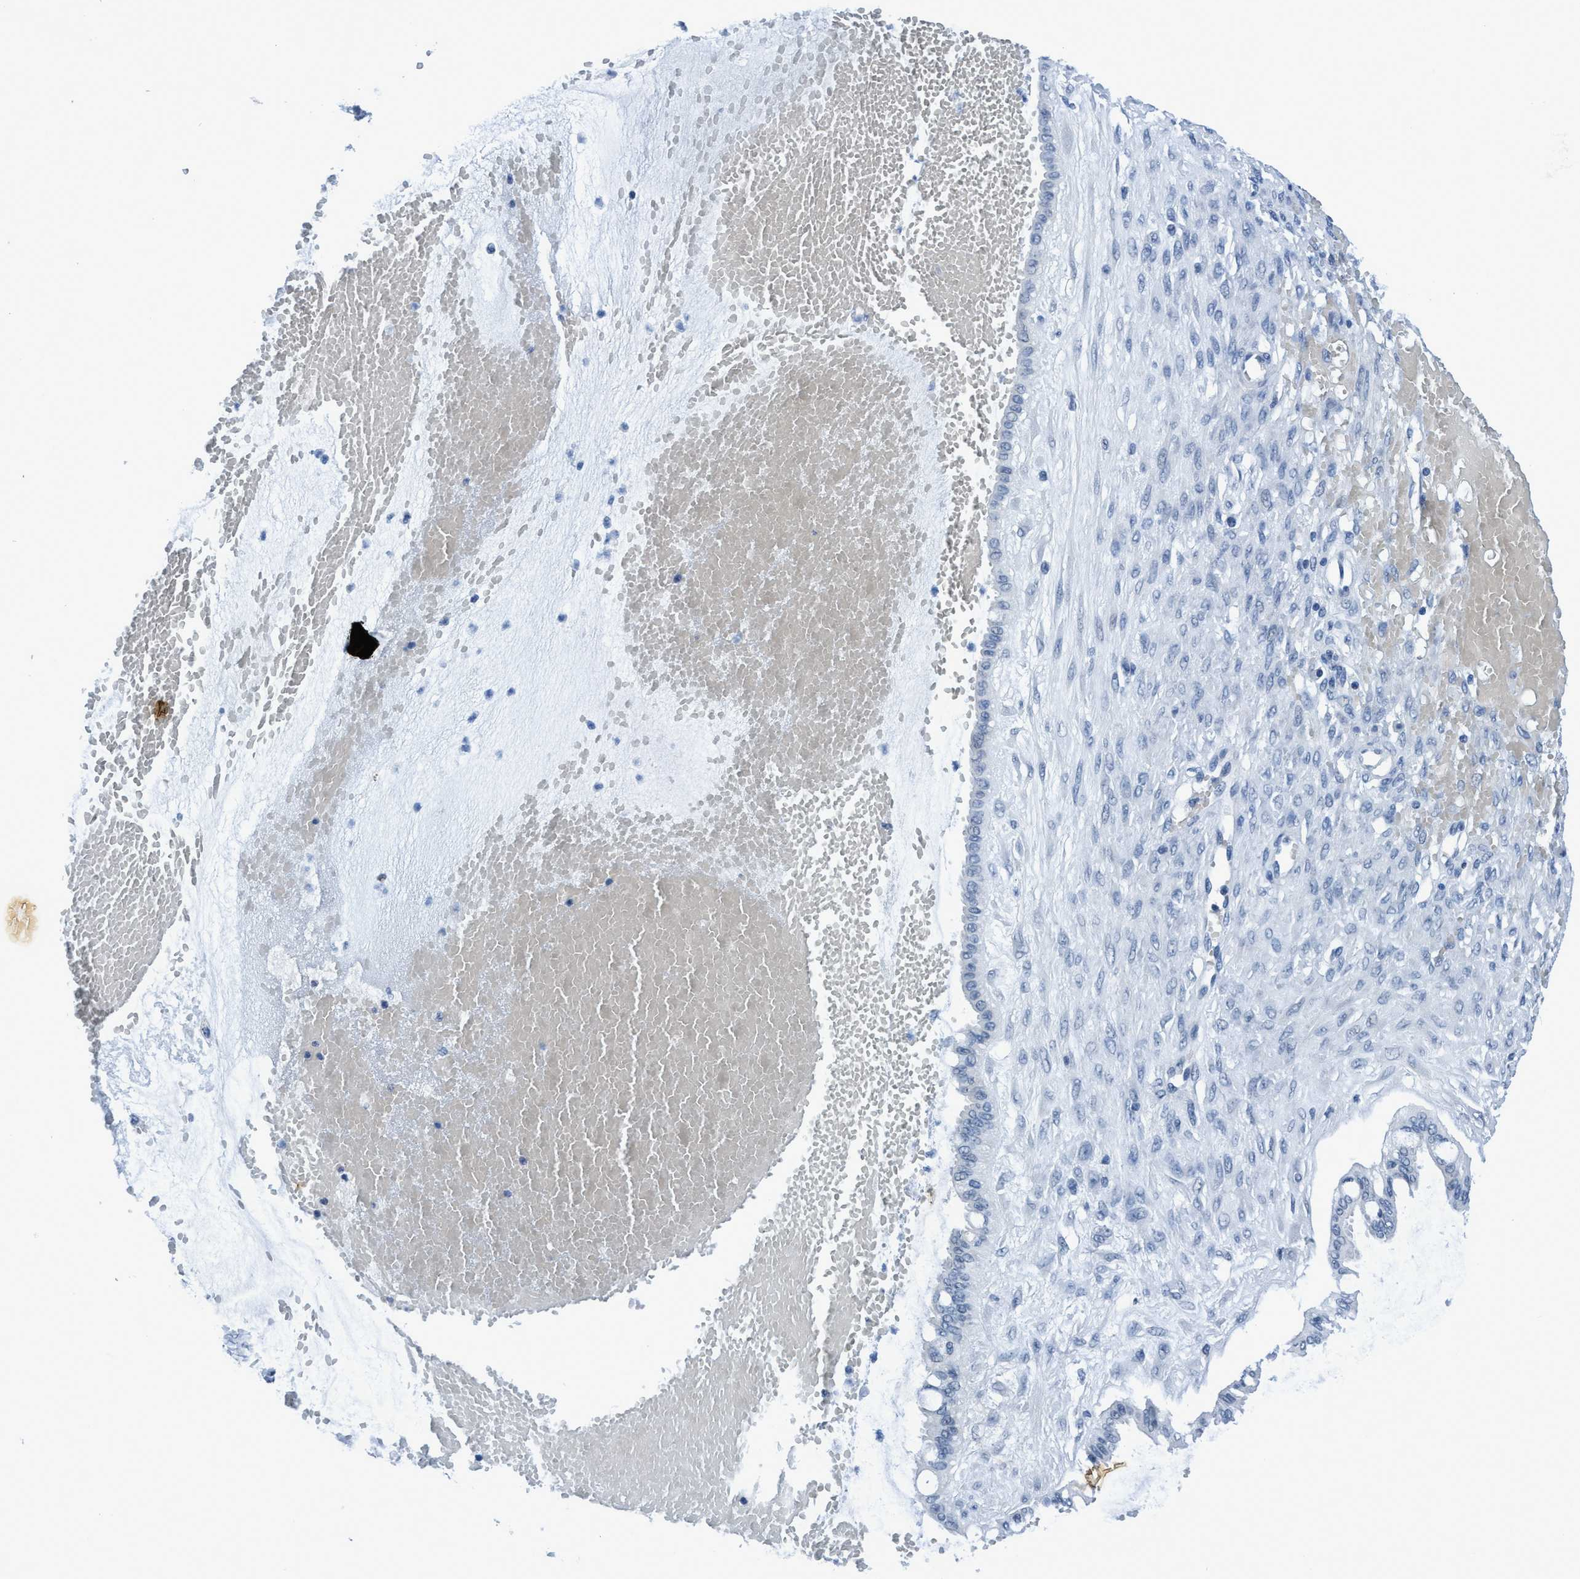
{"staining": {"intensity": "negative", "quantity": "none", "location": "none"}, "tissue": "ovarian cancer", "cell_type": "Tumor cells", "image_type": "cancer", "snomed": [{"axis": "morphology", "description": "Cystadenocarcinoma, mucinous, NOS"}, {"axis": "topography", "description": "Ovary"}], "caption": "Photomicrograph shows no protein staining in tumor cells of ovarian cancer tissue.", "gene": "DNAI1", "patient": {"sex": "female", "age": 73}}